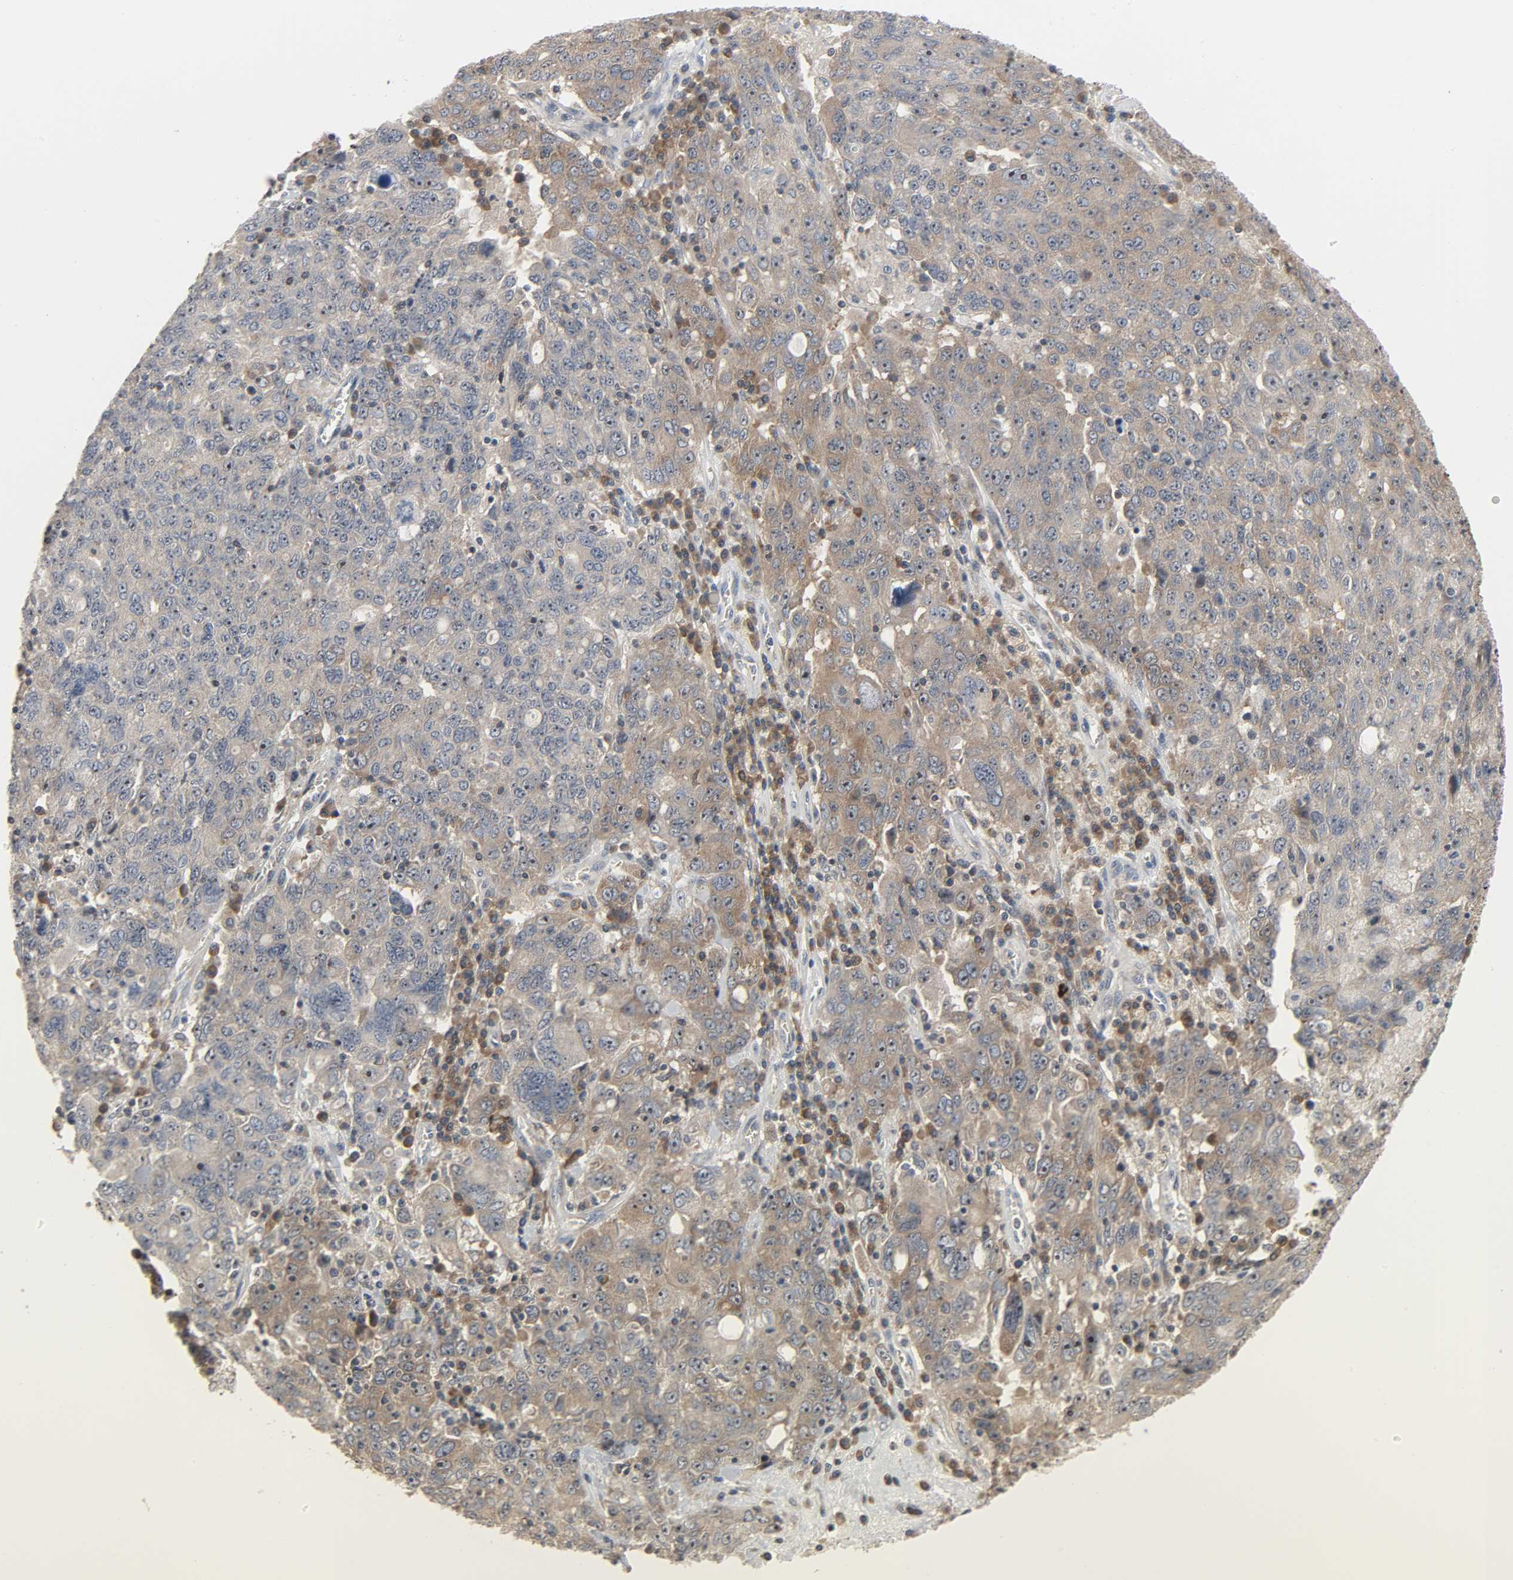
{"staining": {"intensity": "moderate", "quantity": ">75%", "location": "cytoplasmic/membranous,nuclear"}, "tissue": "ovarian cancer", "cell_type": "Tumor cells", "image_type": "cancer", "snomed": [{"axis": "morphology", "description": "Carcinoma, endometroid"}, {"axis": "topography", "description": "Ovary"}], "caption": "Tumor cells display moderate cytoplasmic/membranous and nuclear staining in approximately >75% of cells in endometroid carcinoma (ovarian).", "gene": "PLEKHA2", "patient": {"sex": "female", "age": 62}}